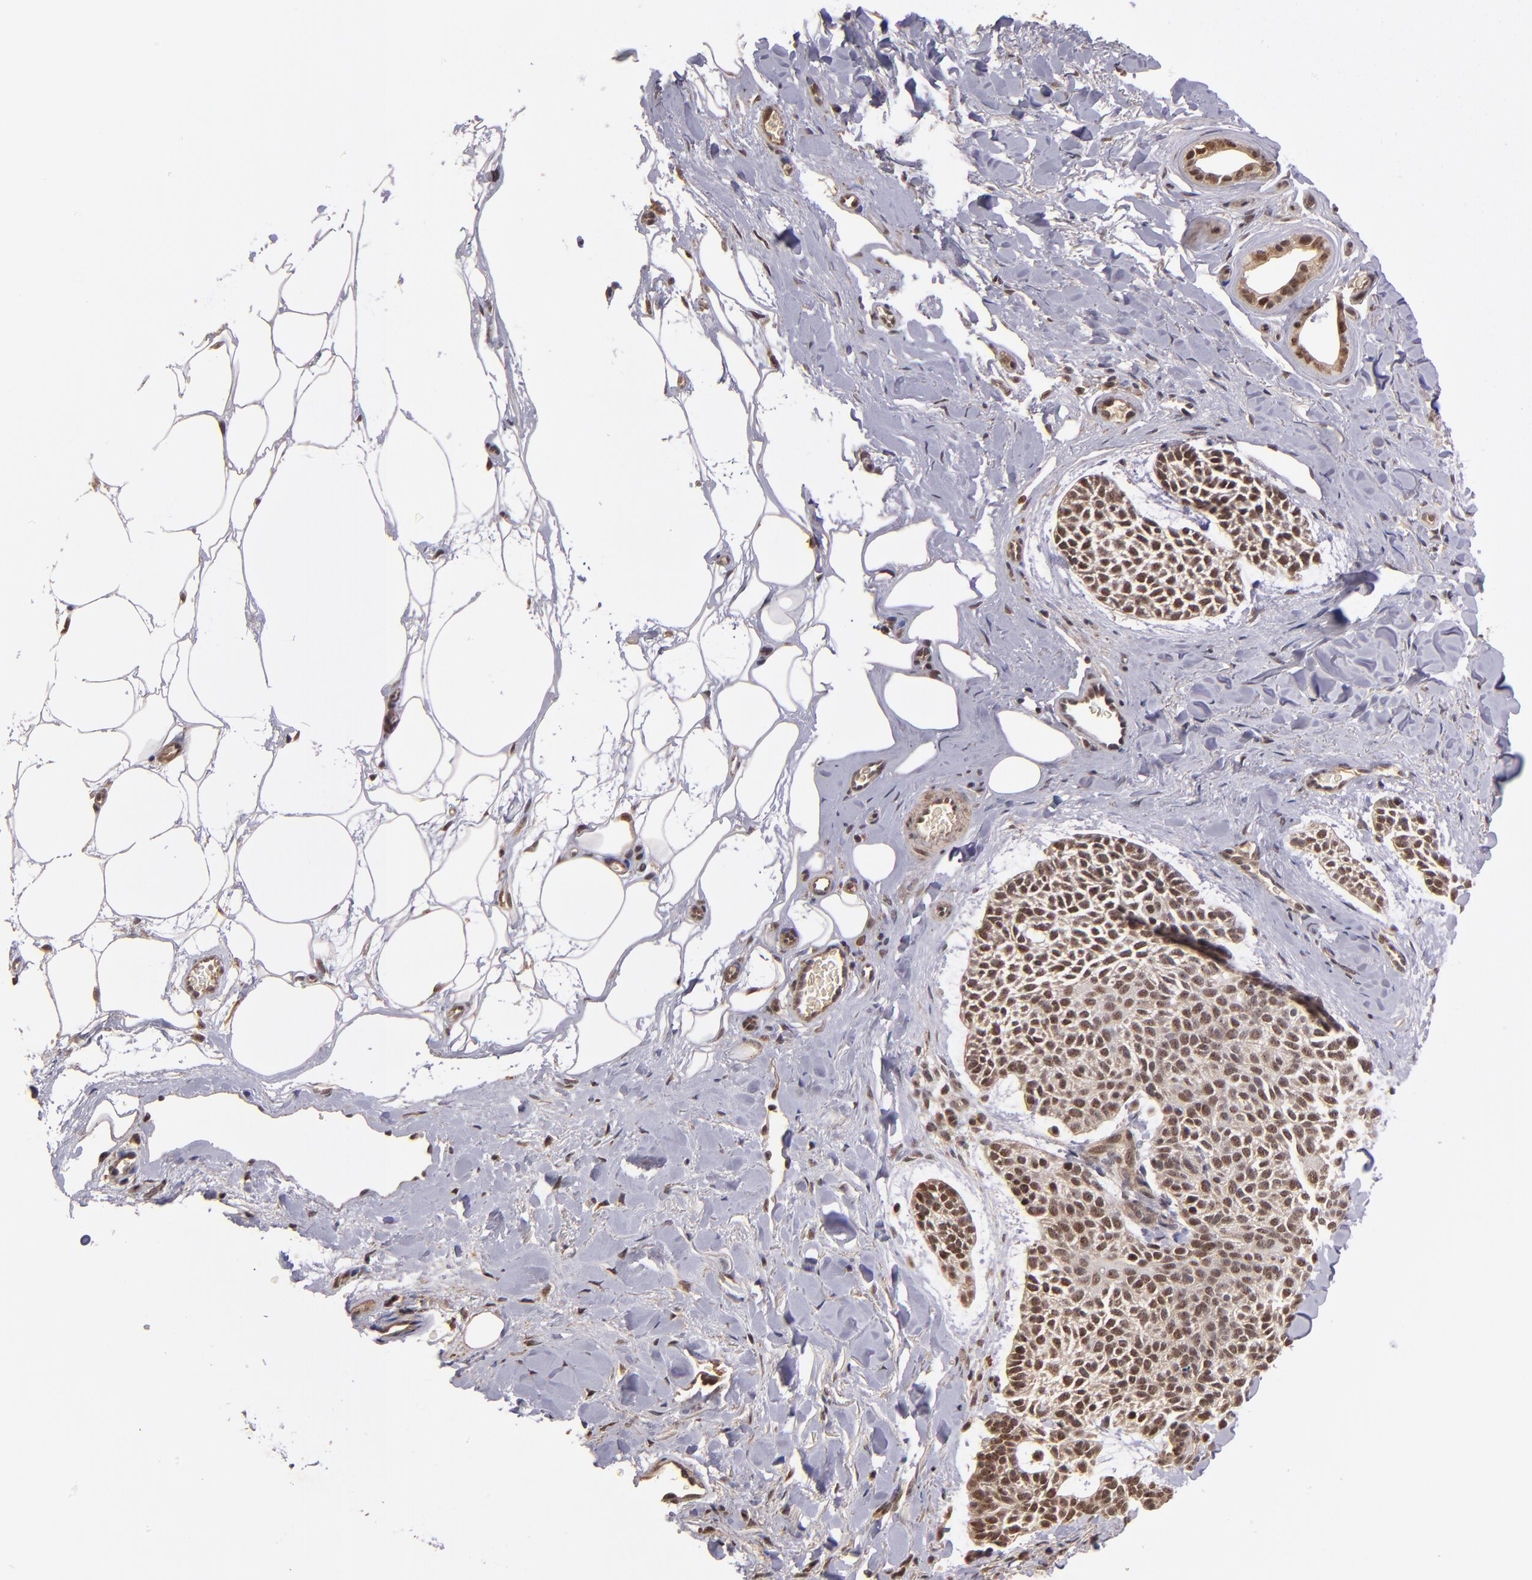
{"staining": {"intensity": "moderate", "quantity": ">75%", "location": "nuclear"}, "tissue": "skin cancer", "cell_type": "Tumor cells", "image_type": "cancer", "snomed": [{"axis": "morphology", "description": "Normal tissue, NOS"}, {"axis": "morphology", "description": "Basal cell carcinoma"}, {"axis": "topography", "description": "Skin"}], "caption": "There is medium levels of moderate nuclear positivity in tumor cells of skin cancer (basal cell carcinoma), as demonstrated by immunohistochemical staining (brown color).", "gene": "ABHD12B", "patient": {"sex": "female", "age": 70}}